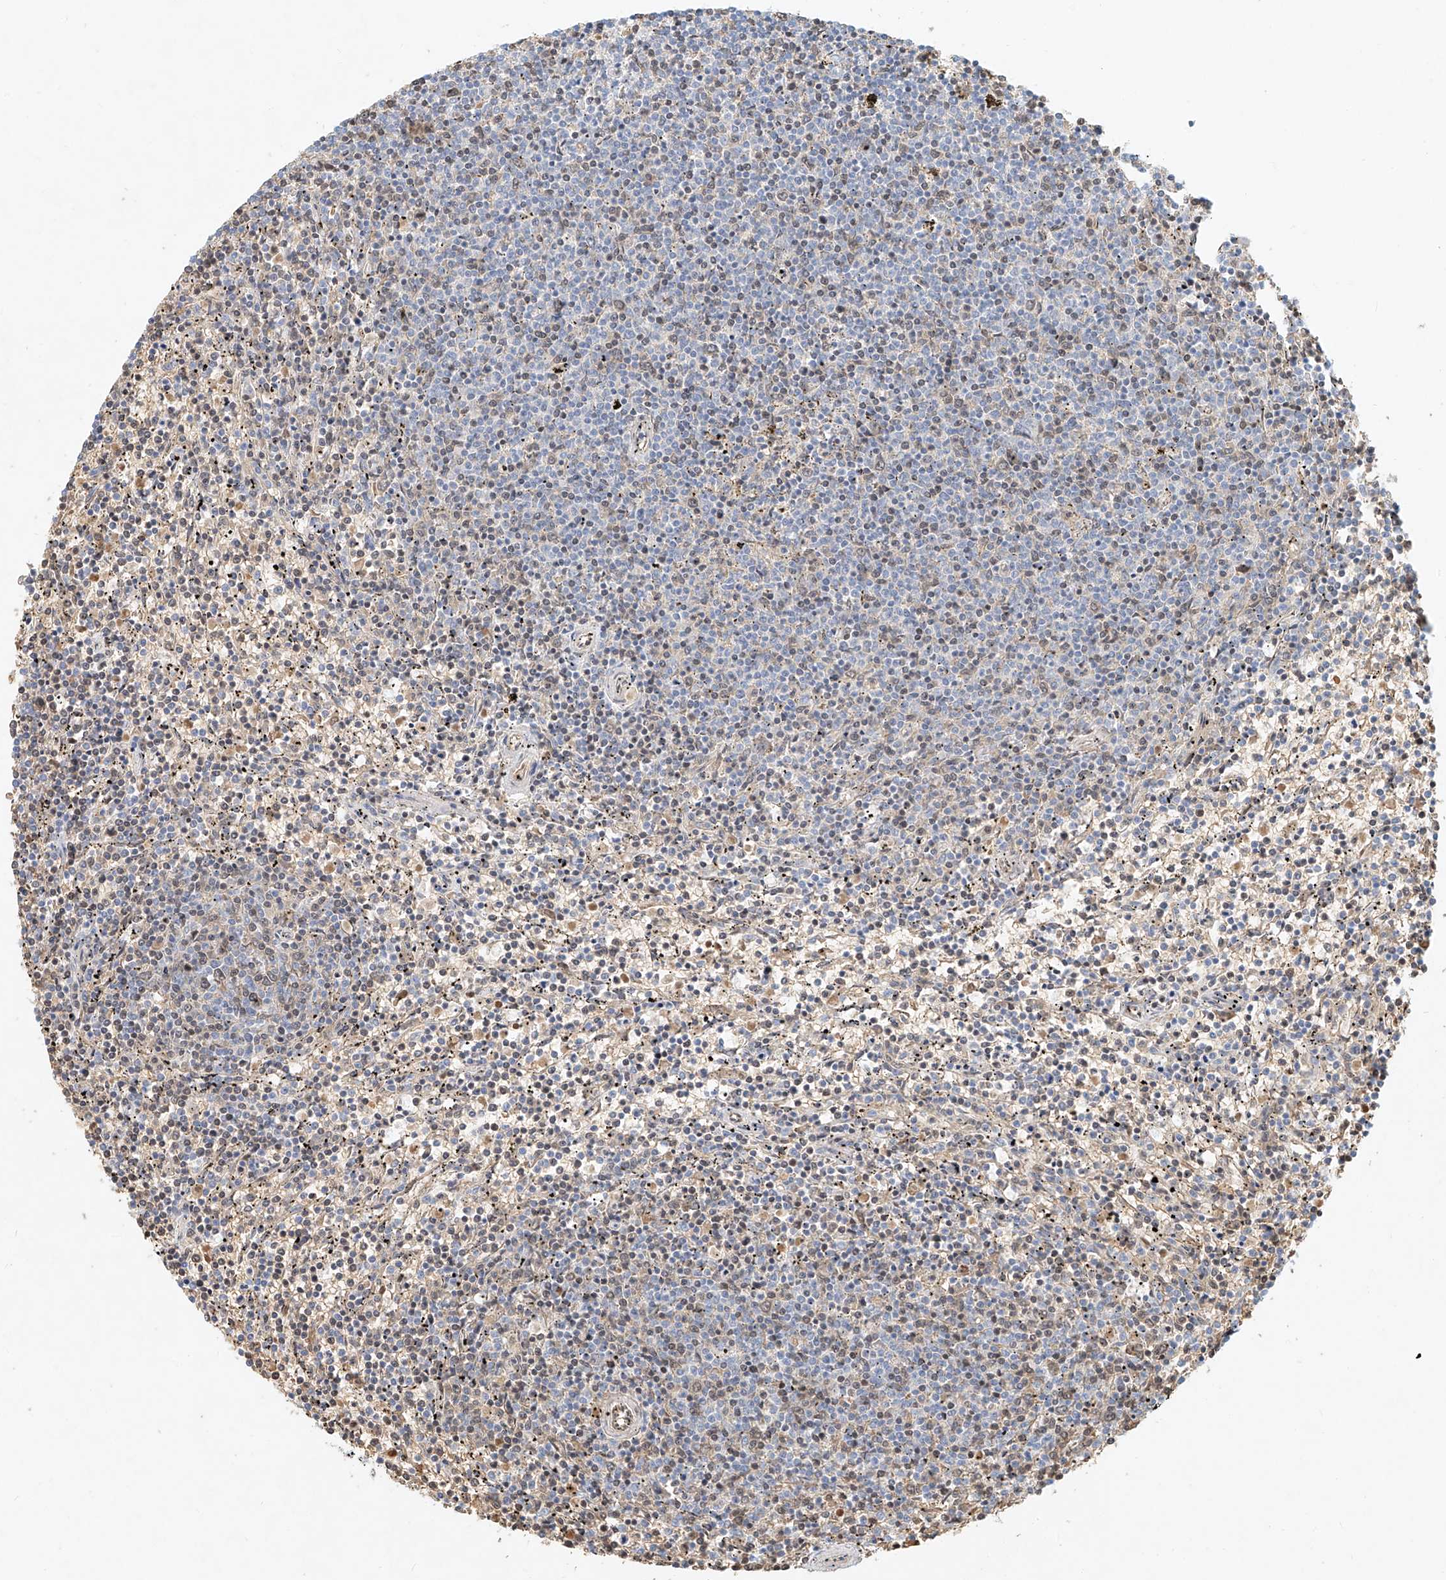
{"staining": {"intensity": "negative", "quantity": "none", "location": "none"}, "tissue": "lymphoma", "cell_type": "Tumor cells", "image_type": "cancer", "snomed": [{"axis": "morphology", "description": "Malignant lymphoma, non-Hodgkin's type, Low grade"}, {"axis": "topography", "description": "Spleen"}], "caption": "IHC image of low-grade malignant lymphoma, non-Hodgkin's type stained for a protein (brown), which displays no positivity in tumor cells.", "gene": "SYTL3", "patient": {"sex": "female", "age": 50}}